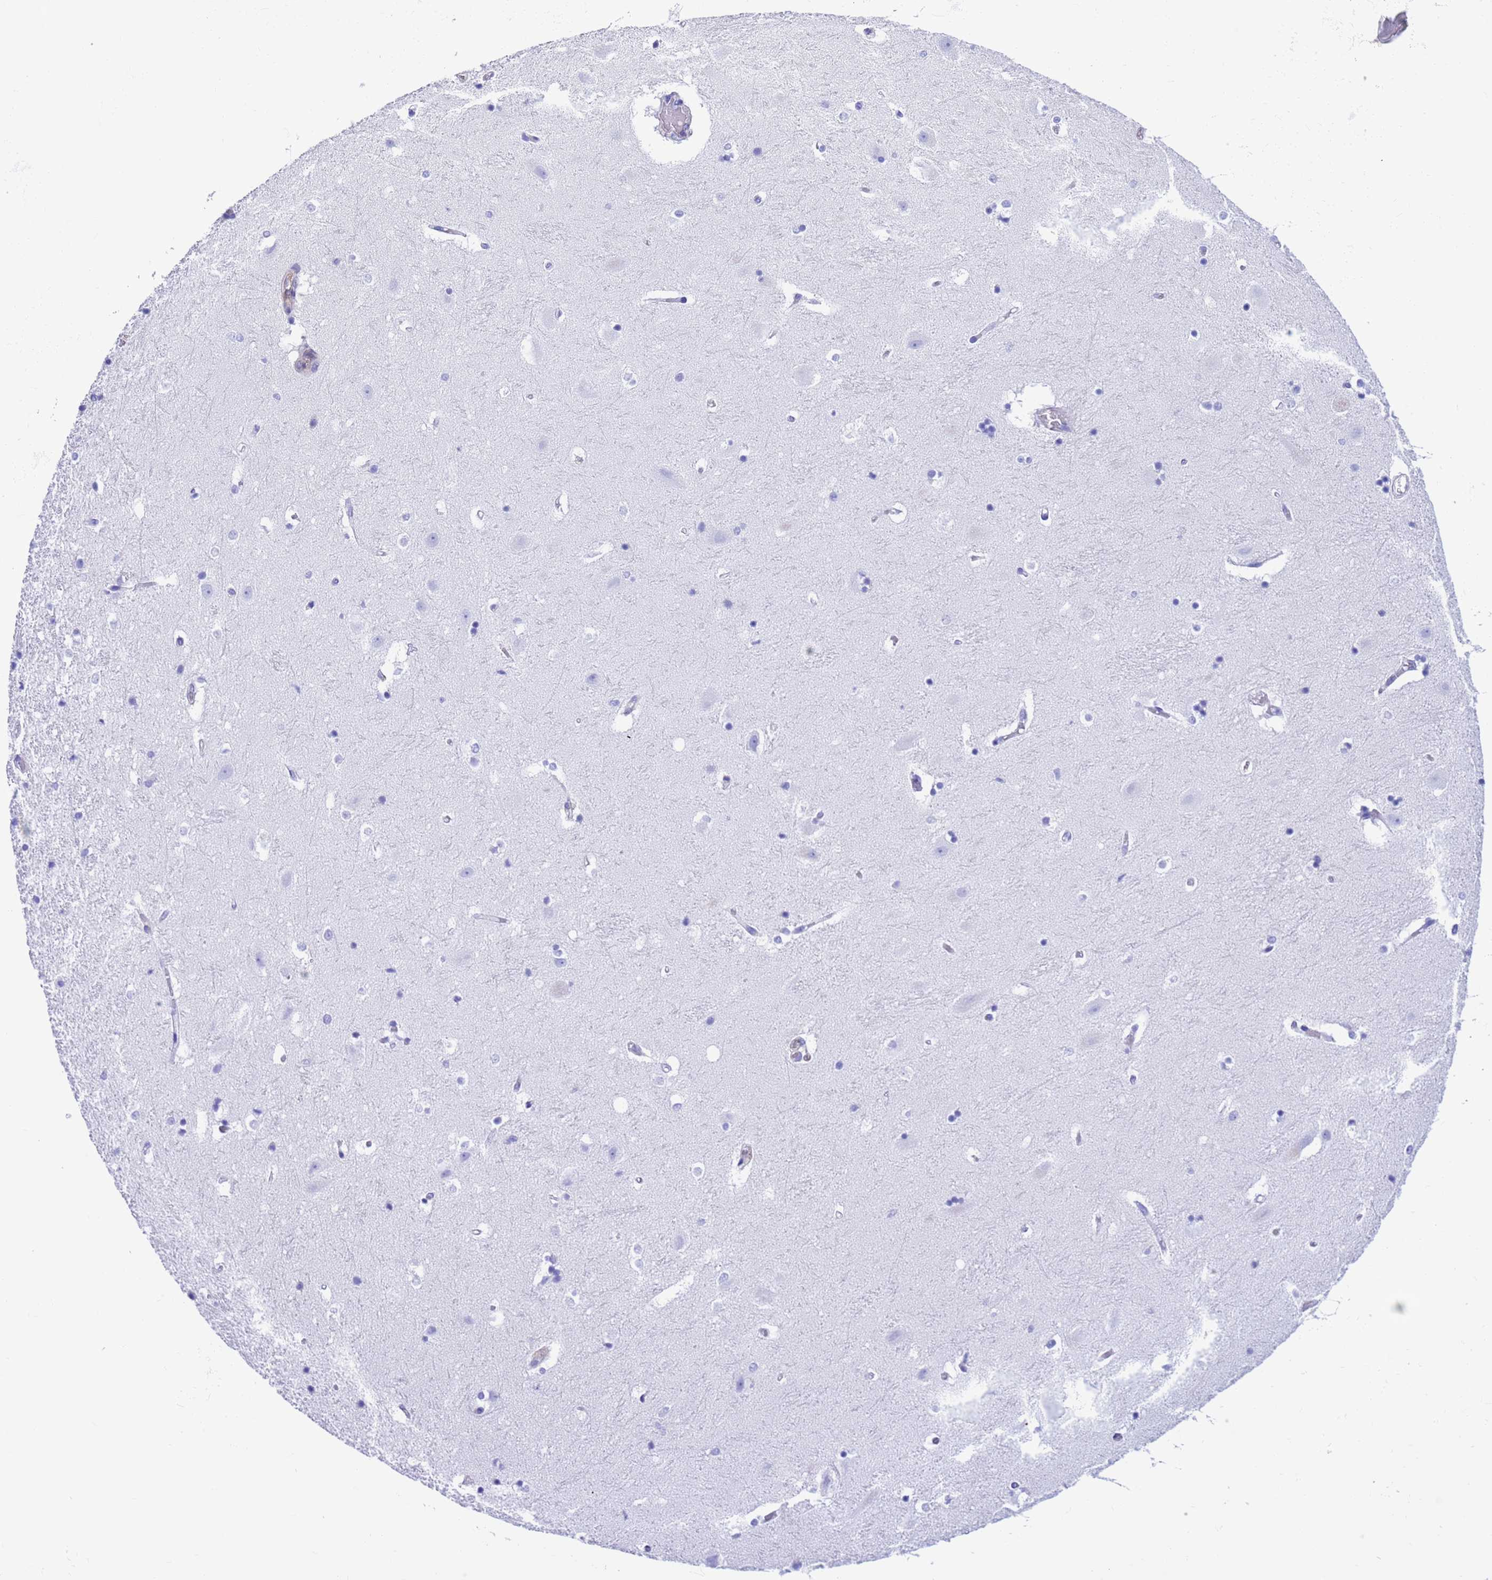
{"staining": {"intensity": "negative", "quantity": "none", "location": "none"}, "tissue": "hippocampus", "cell_type": "Glial cells", "image_type": "normal", "snomed": [{"axis": "morphology", "description": "Normal tissue, NOS"}, {"axis": "topography", "description": "Hippocampus"}], "caption": "This is an immunohistochemistry (IHC) histopathology image of normal human hippocampus. There is no expression in glial cells.", "gene": "C6orf47", "patient": {"sex": "female", "age": 52}}